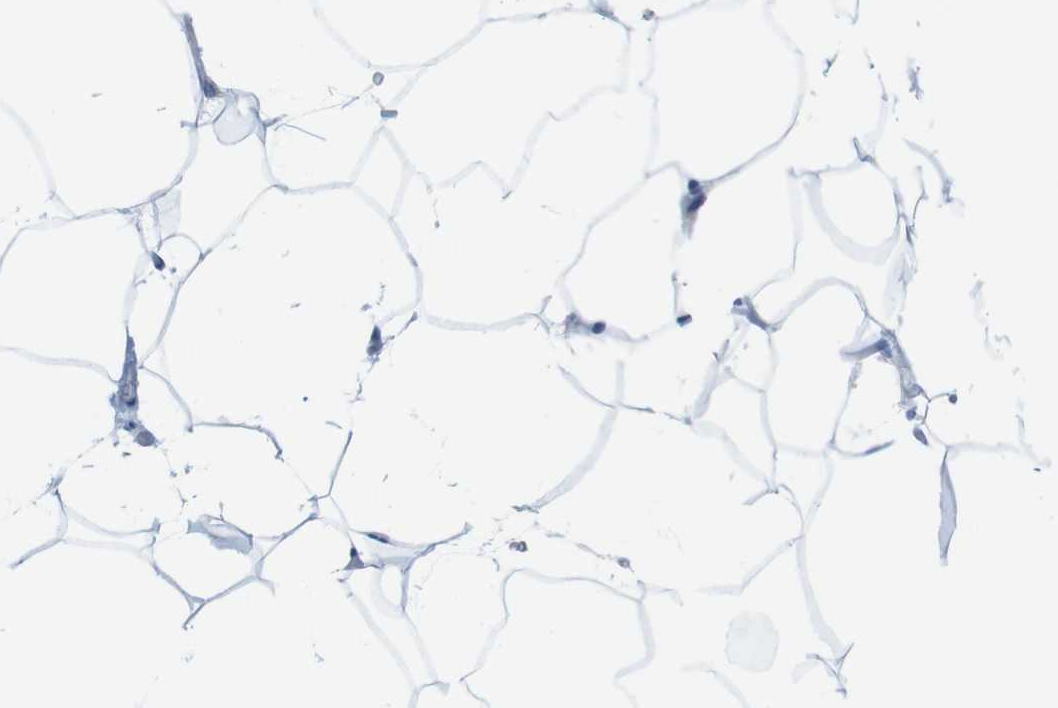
{"staining": {"intensity": "moderate", "quantity": ">75%", "location": "cytoplasmic/membranous"}, "tissue": "adipose tissue", "cell_type": "Adipocytes", "image_type": "normal", "snomed": [{"axis": "morphology", "description": "Normal tissue, NOS"}, {"axis": "topography", "description": "Breast"}, {"axis": "topography", "description": "Adipose tissue"}], "caption": "Immunohistochemical staining of unremarkable adipose tissue demonstrates moderate cytoplasmic/membranous protein staining in approximately >75% of adipocytes. The staining was performed using DAB, with brown indicating positive protein expression. Nuclei are stained blue with hematoxylin.", "gene": "DIAPH2", "patient": {"sex": "female", "age": 25}}